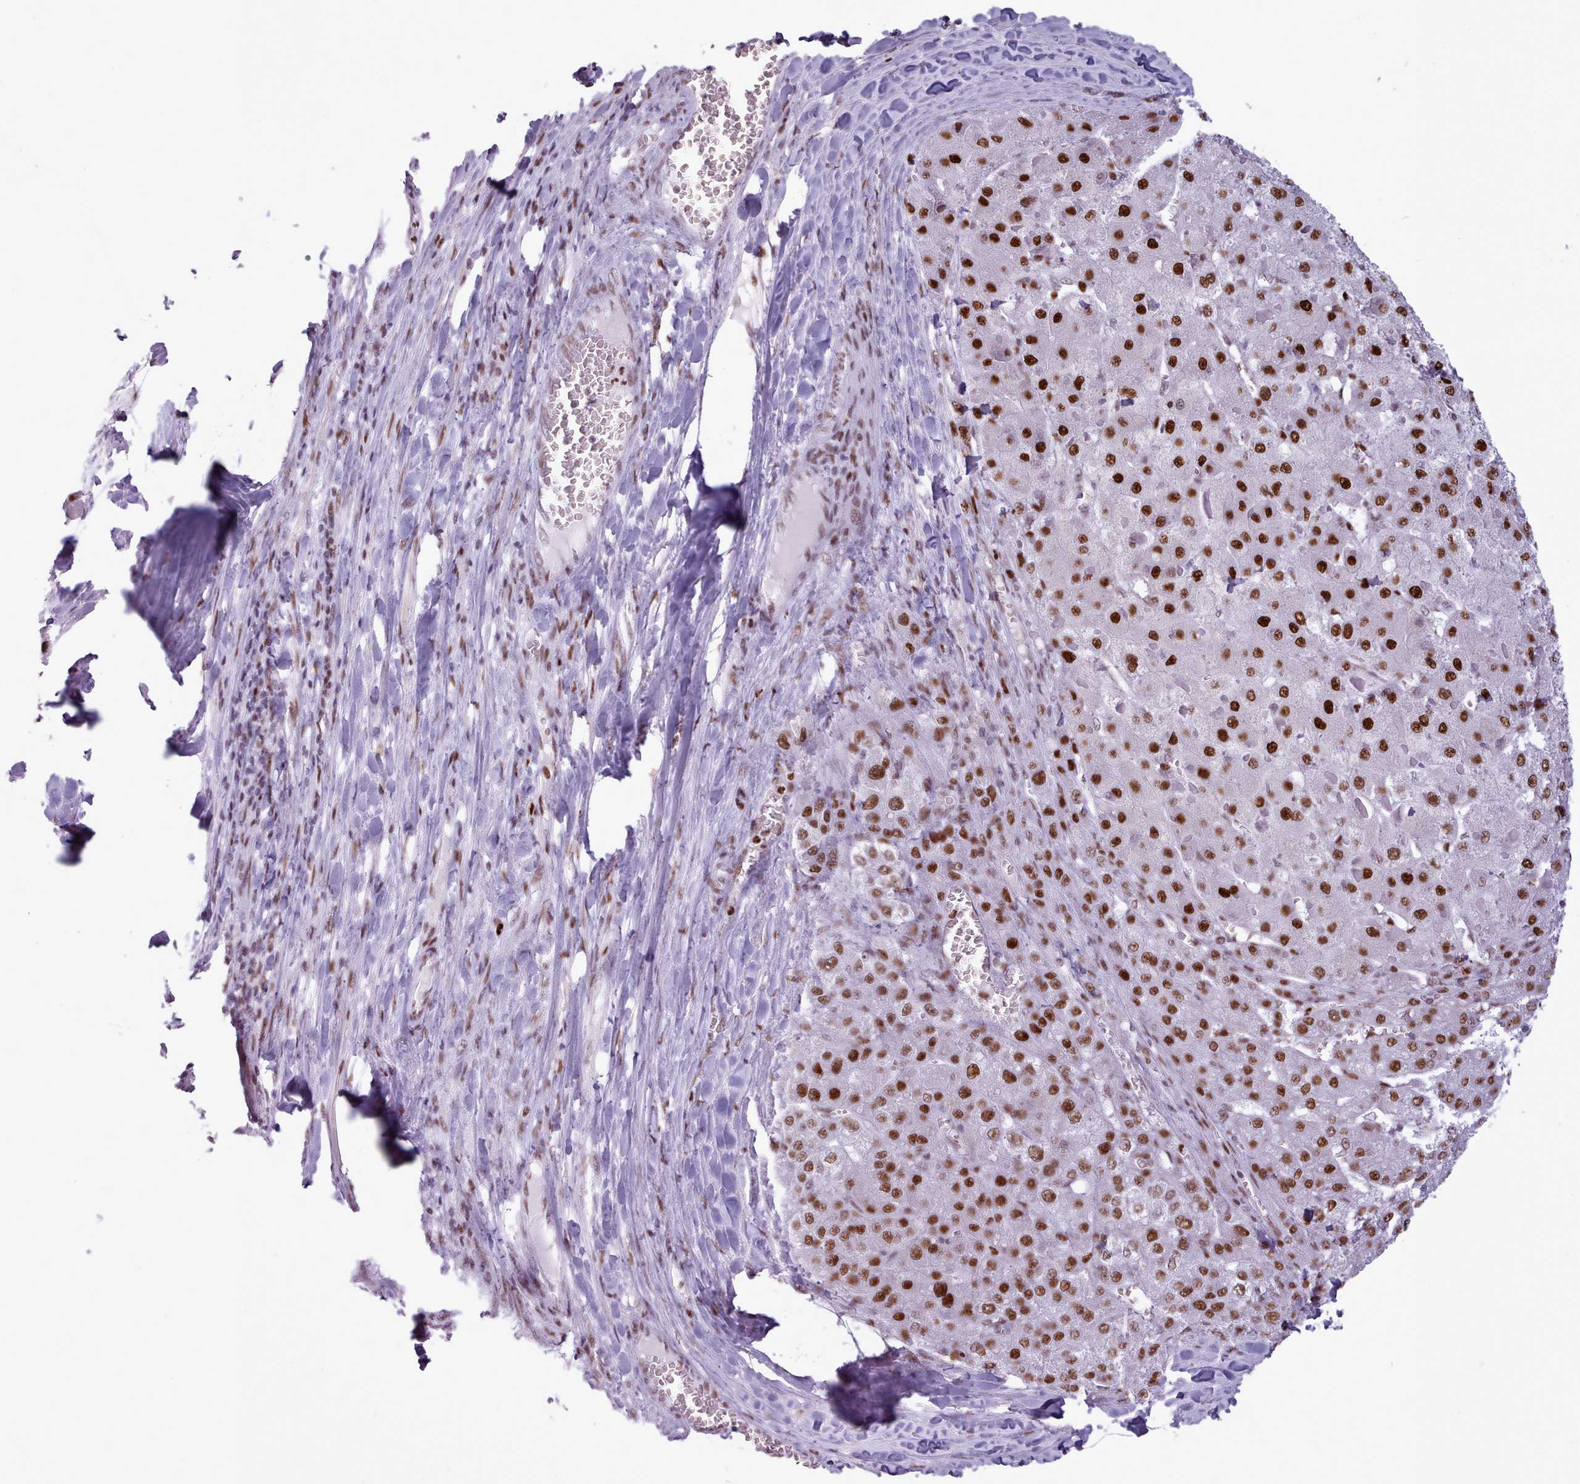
{"staining": {"intensity": "strong", "quantity": ">75%", "location": "nuclear"}, "tissue": "liver cancer", "cell_type": "Tumor cells", "image_type": "cancer", "snomed": [{"axis": "morphology", "description": "Carcinoma, Hepatocellular, NOS"}, {"axis": "topography", "description": "Liver"}], "caption": "This is a histology image of IHC staining of liver hepatocellular carcinoma, which shows strong staining in the nuclear of tumor cells.", "gene": "SRSF4", "patient": {"sex": "female", "age": 73}}